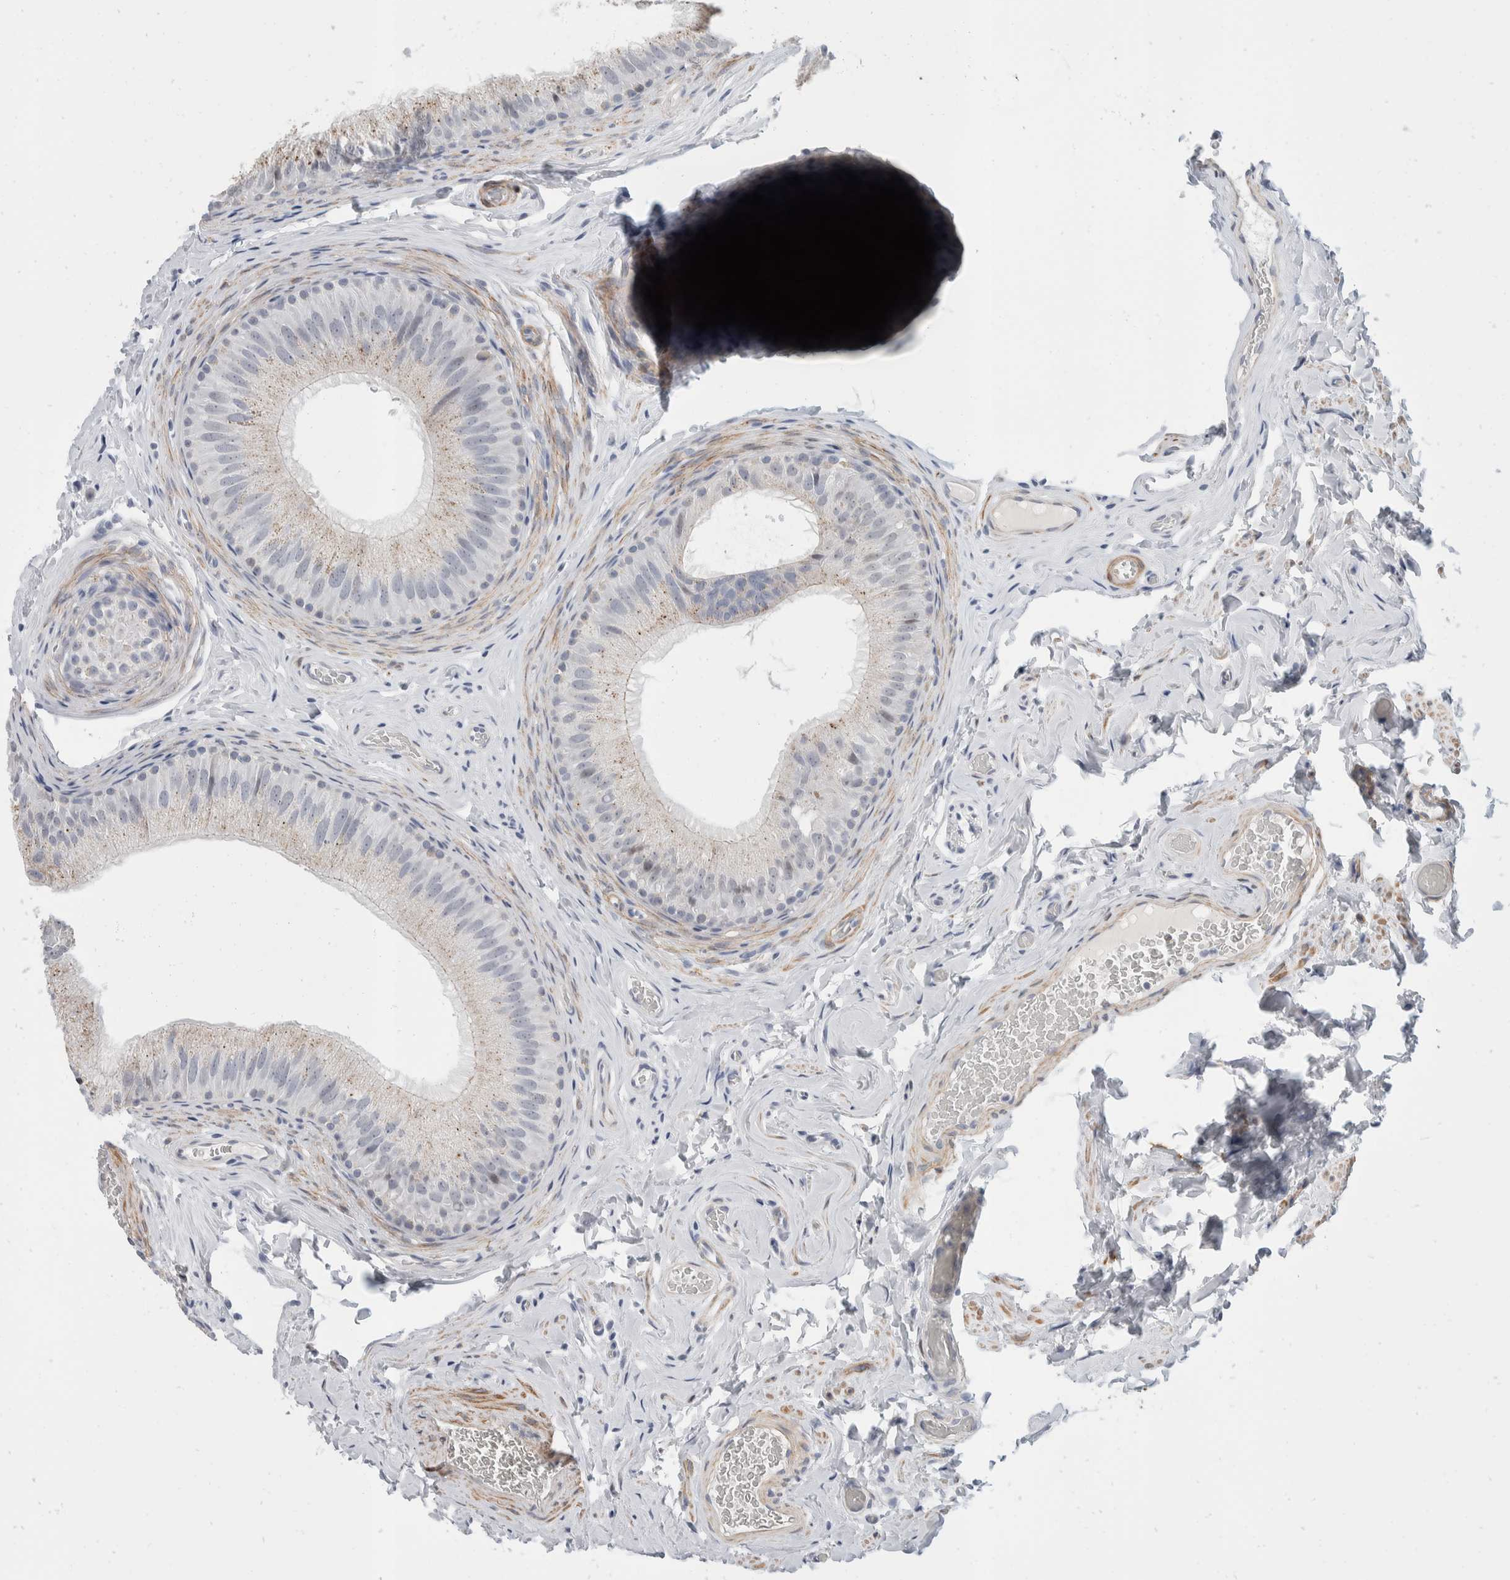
{"staining": {"intensity": "weak", "quantity": "25%-75%", "location": "cytoplasmic/membranous"}, "tissue": "epididymis", "cell_type": "Glandular cells", "image_type": "normal", "snomed": [{"axis": "morphology", "description": "Normal tissue, NOS"}, {"axis": "topography", "description": "Vascular tissue"}, {"axis": "topography", "description": "Epididymis"}], "caption": "Epididymis stained with immunohistochemistry (IHC) shows weak cytoplasmic/membranous staining in approximately 25%-75% of glandular cells. The staining was performed using DAB to visualize the protein expression in brown, while the nuclei were stained in blue with hematoxylin (Magnification: 20x).", "gene": "CATSPERD", "patient": {"sex": "male", "age": 49}}